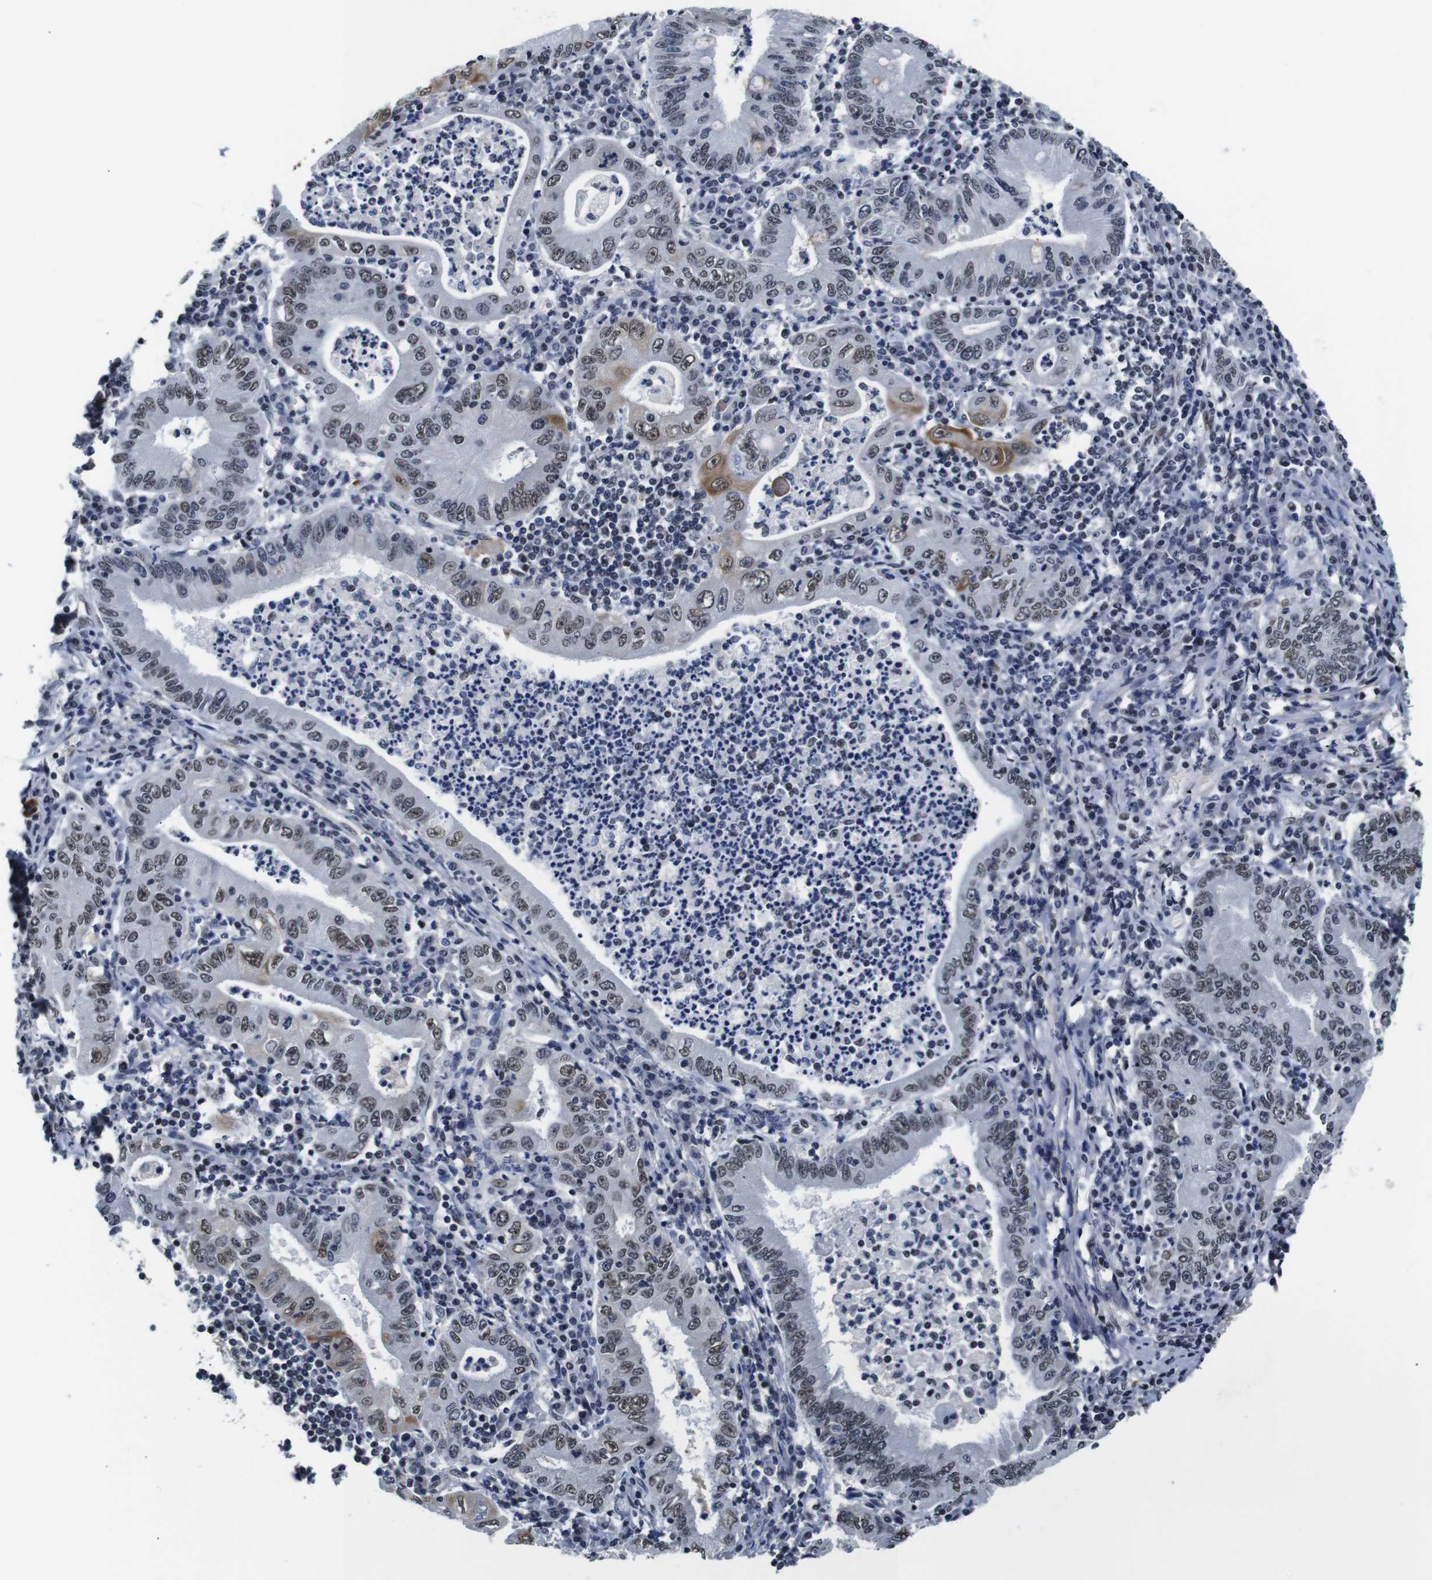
{"staining": {"intensity": "weak", "quantity": "25%-75%", "location": "cytoplasmic/membranous,nuclear"}, "tissue": "stomach cancer", "cell_type": "Tumor cells", "image_type": "cancer", "snomed": [{"axis": "morphology", "description": "Normal tissue, NOS"}, {"axis": "morphology", "description": "Adenocarcinoma, NOS"}, {"axis": "topography", "description": "Esophagus"}, {"axis": "topography", "description": "Stomach, upper"}, {"axis": "topography", "description": "Peripheral nerve tissue"}], "caption": "Stomach adenocarcinoma stained for a protein reveals weak cytoplasmic/membranous and nuclear positivity in tumor cells.", "gene": "ILDR2", "patient": {"sex": "male", "age": 62}}